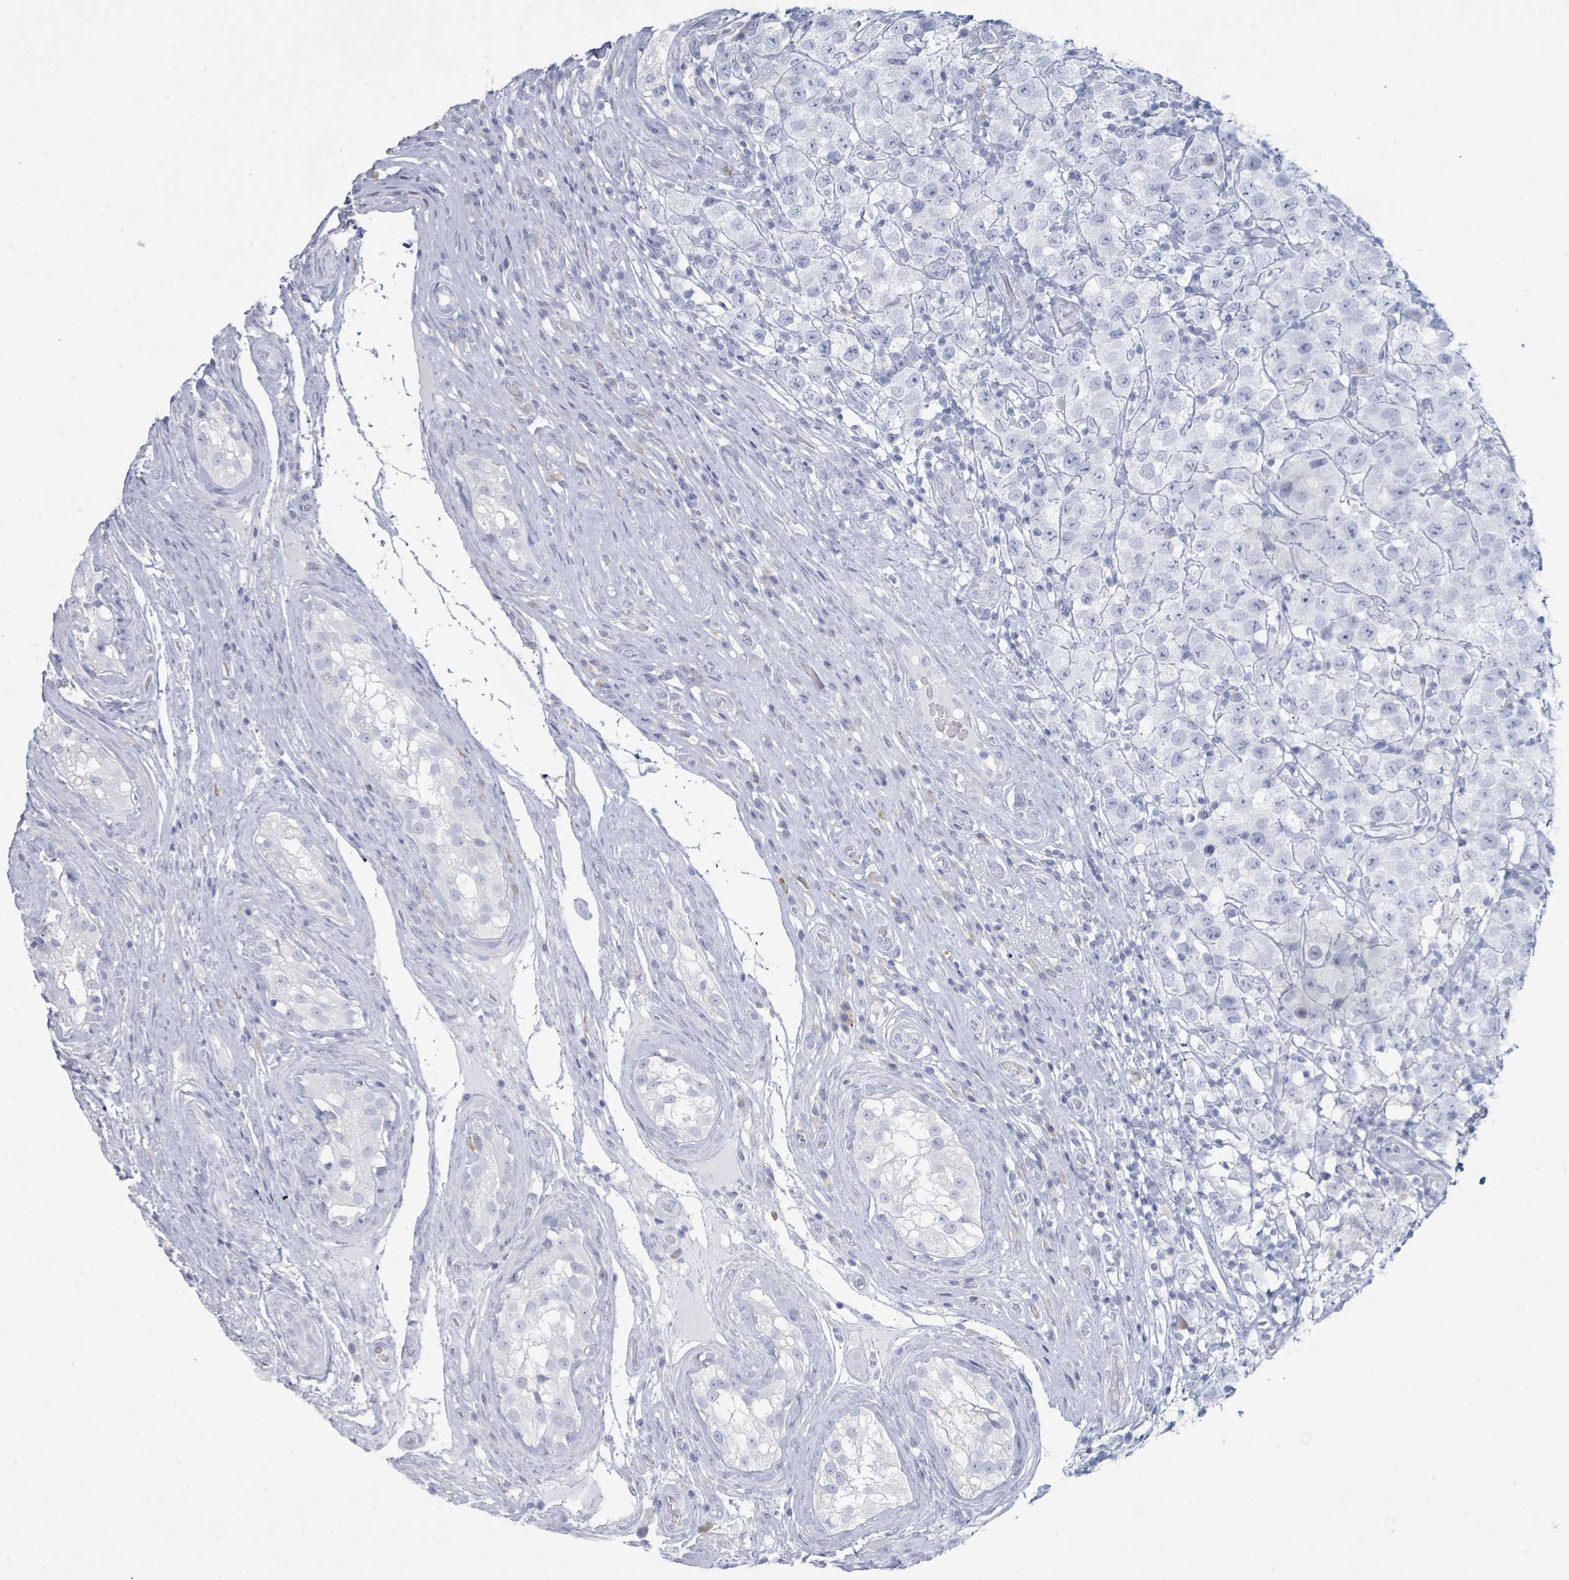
{"staining": {"intensity": "negative", "quantity": "none", "location": "none"}, "tissue": "testis cancer", "cell_type": "Tumor cells", "image_type": "cancer", "snomed": [{"axis": "morphology", "description": "Seminoma, NOS"}, {"axis": "morphology", "description": "Carcinoma, Embryonal, NOS"}, {"axis": "topography", "description": "Testis"}], "caption": "Immunohistochemical staining of testis cancer shows no significant staining in tumor cells.", "gene": "PGA3", "patient": {"sex": "male", "age": 41}}